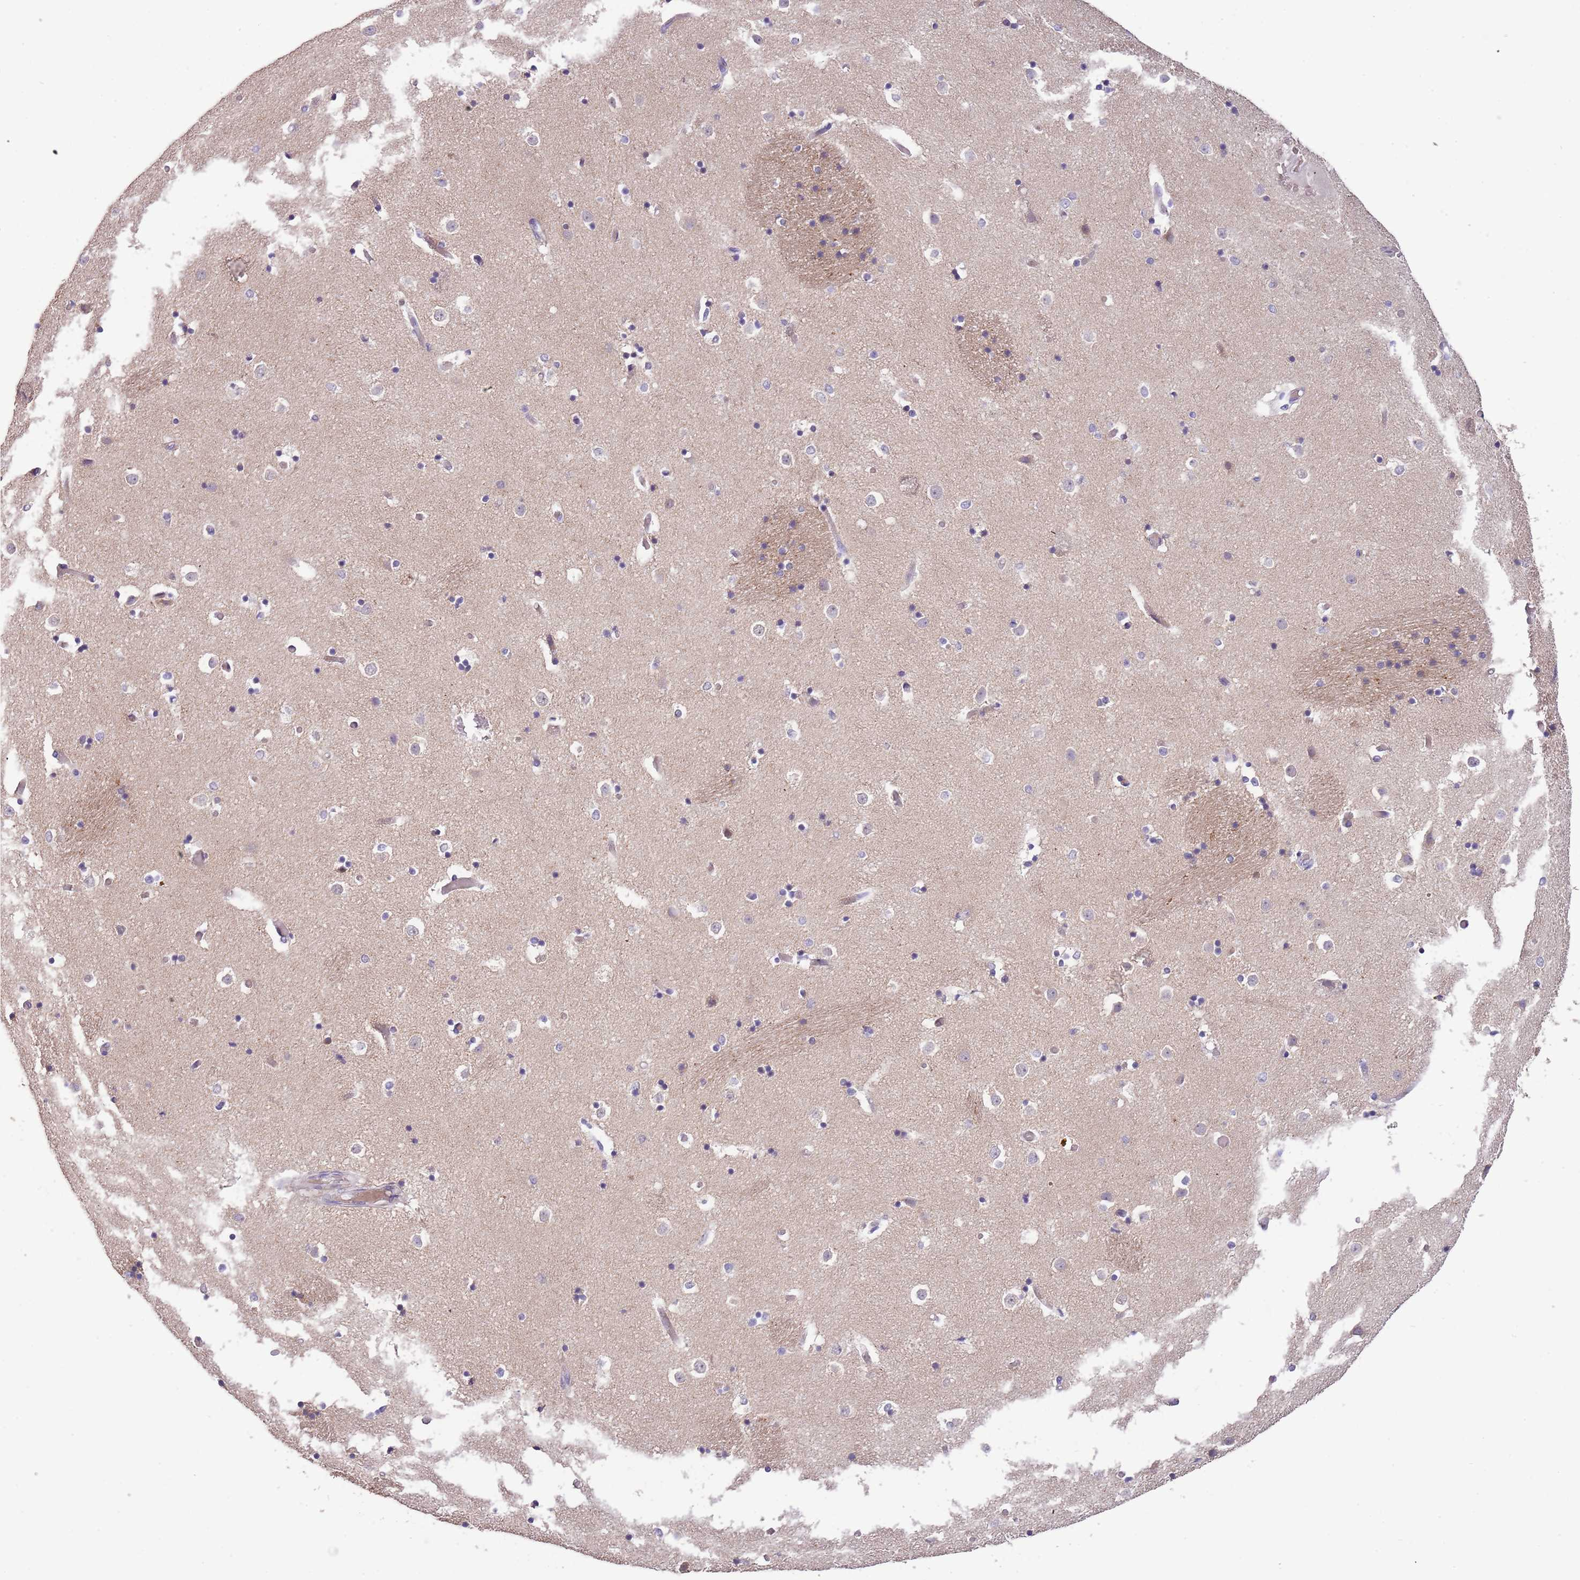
{"staining": {"intensity": "negative", "quantity": "none", "location": "none"}, "tissue": "caudate", "cell_type": "Glial cells", "image_type": "normal", "snomed": [{"axis": "morphology", "description": "Normal tissue, NOS"}, {"axis": "topography", "description": "Lateral ventricle wall"}], "caption": "High magnification brightfield microscopy of benign caudate stained with DAB (brown) and counterstained with hematoxylin (blue): glial cells show no significant staining.", "gene": "ZNF658", "patient": {"sex": "female", "age": 52}}